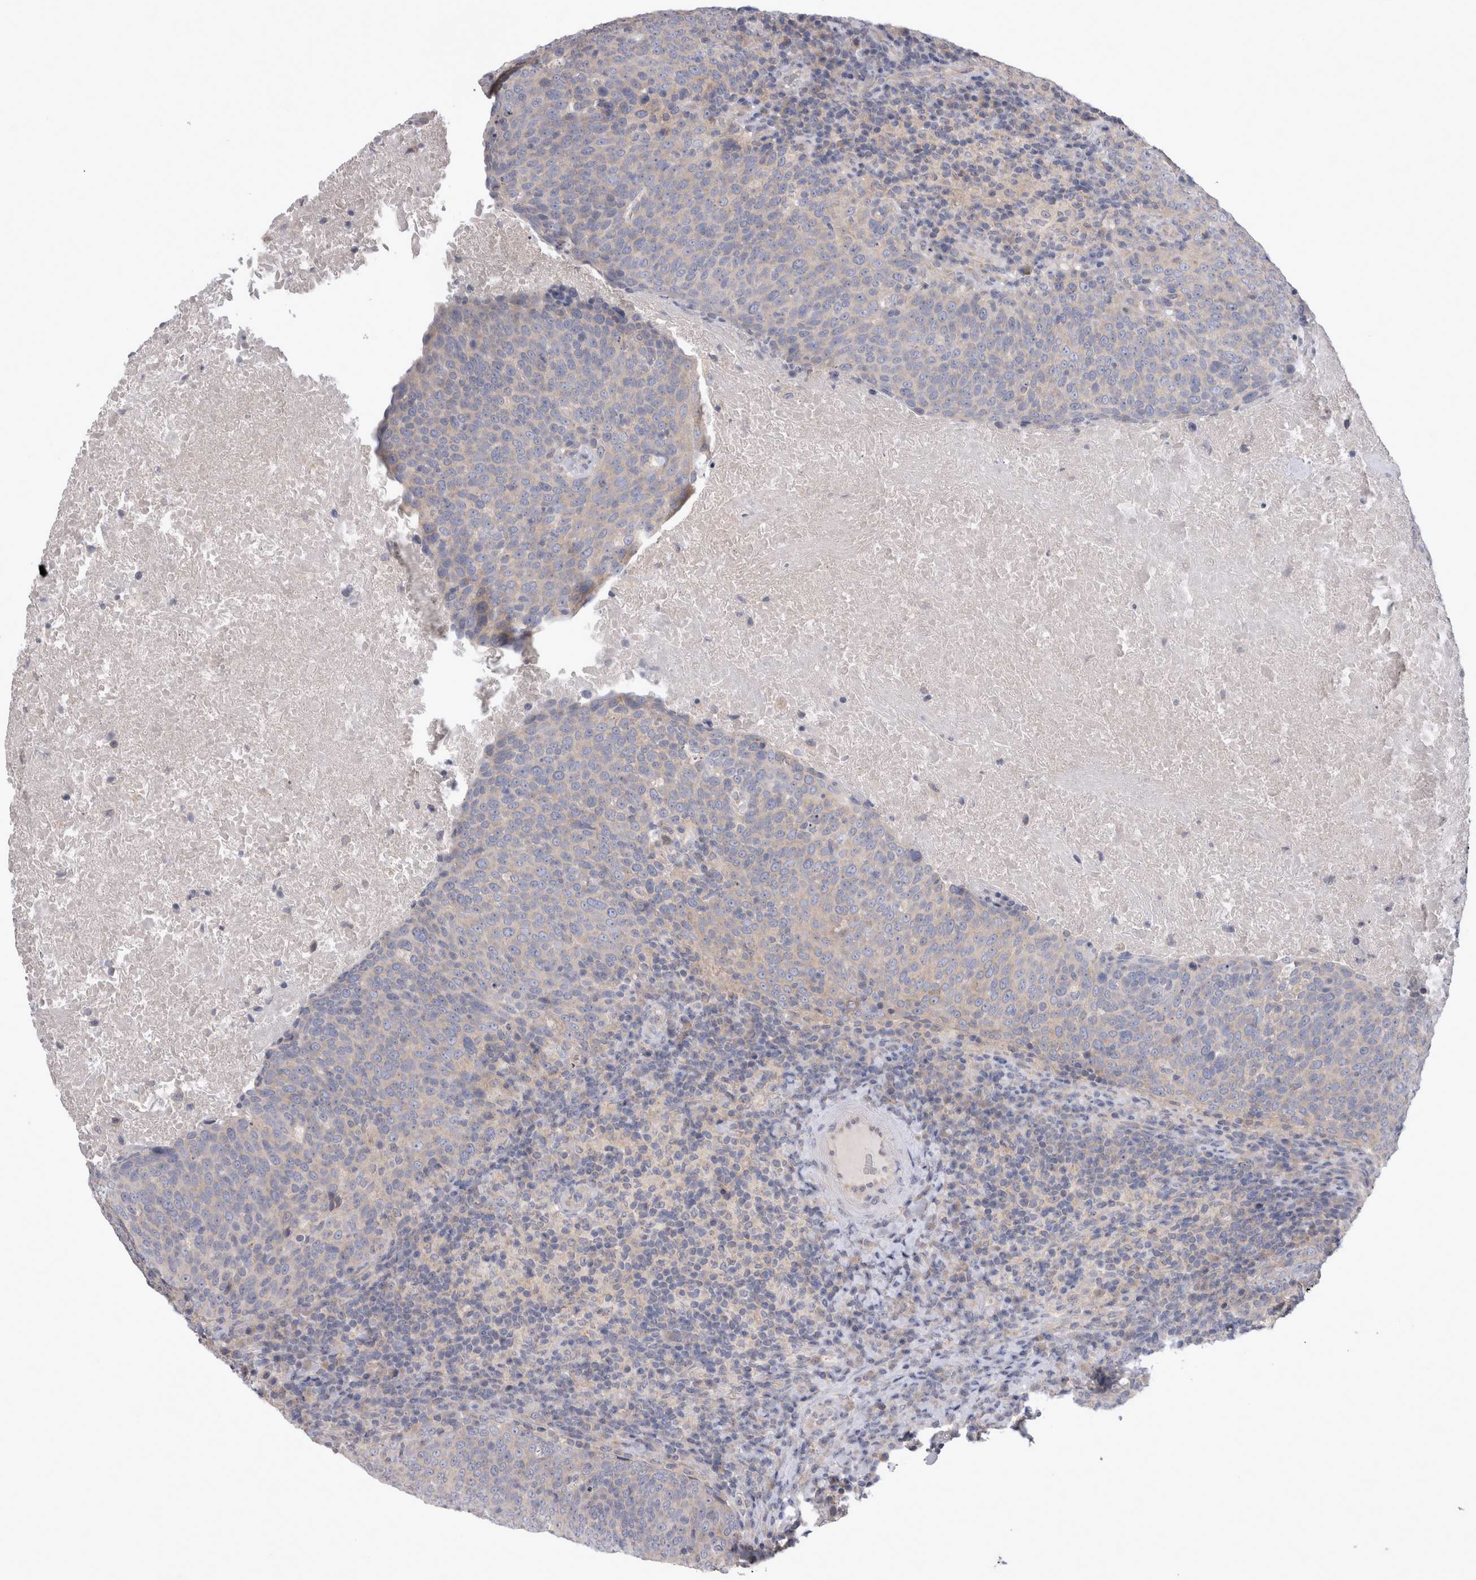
{"staining": {"intensity": "weak", "quantity": "<25%", "location": "cytoplasmic/membranous"}, "tissue": "head and neck cancer", "cell_type": "Tumor cells", "image_type": "cancer", "snomed": [{"axis": "morphology", "description": "Squamous cell carcinoma, NOS"}, {"axis": "morphology", "description": "Squamous cell carcinoma, metastatic, NOS"}, {"axis": "topography", "description": "Lymph node"}, {"axis": "topography", "description": "Head-Neck"}], "caption": "Tumor cells are negative for protein expression in human head and neck cancer.", "gene": "LRRC40", "patient": {"sex": "male", "age": 62}}